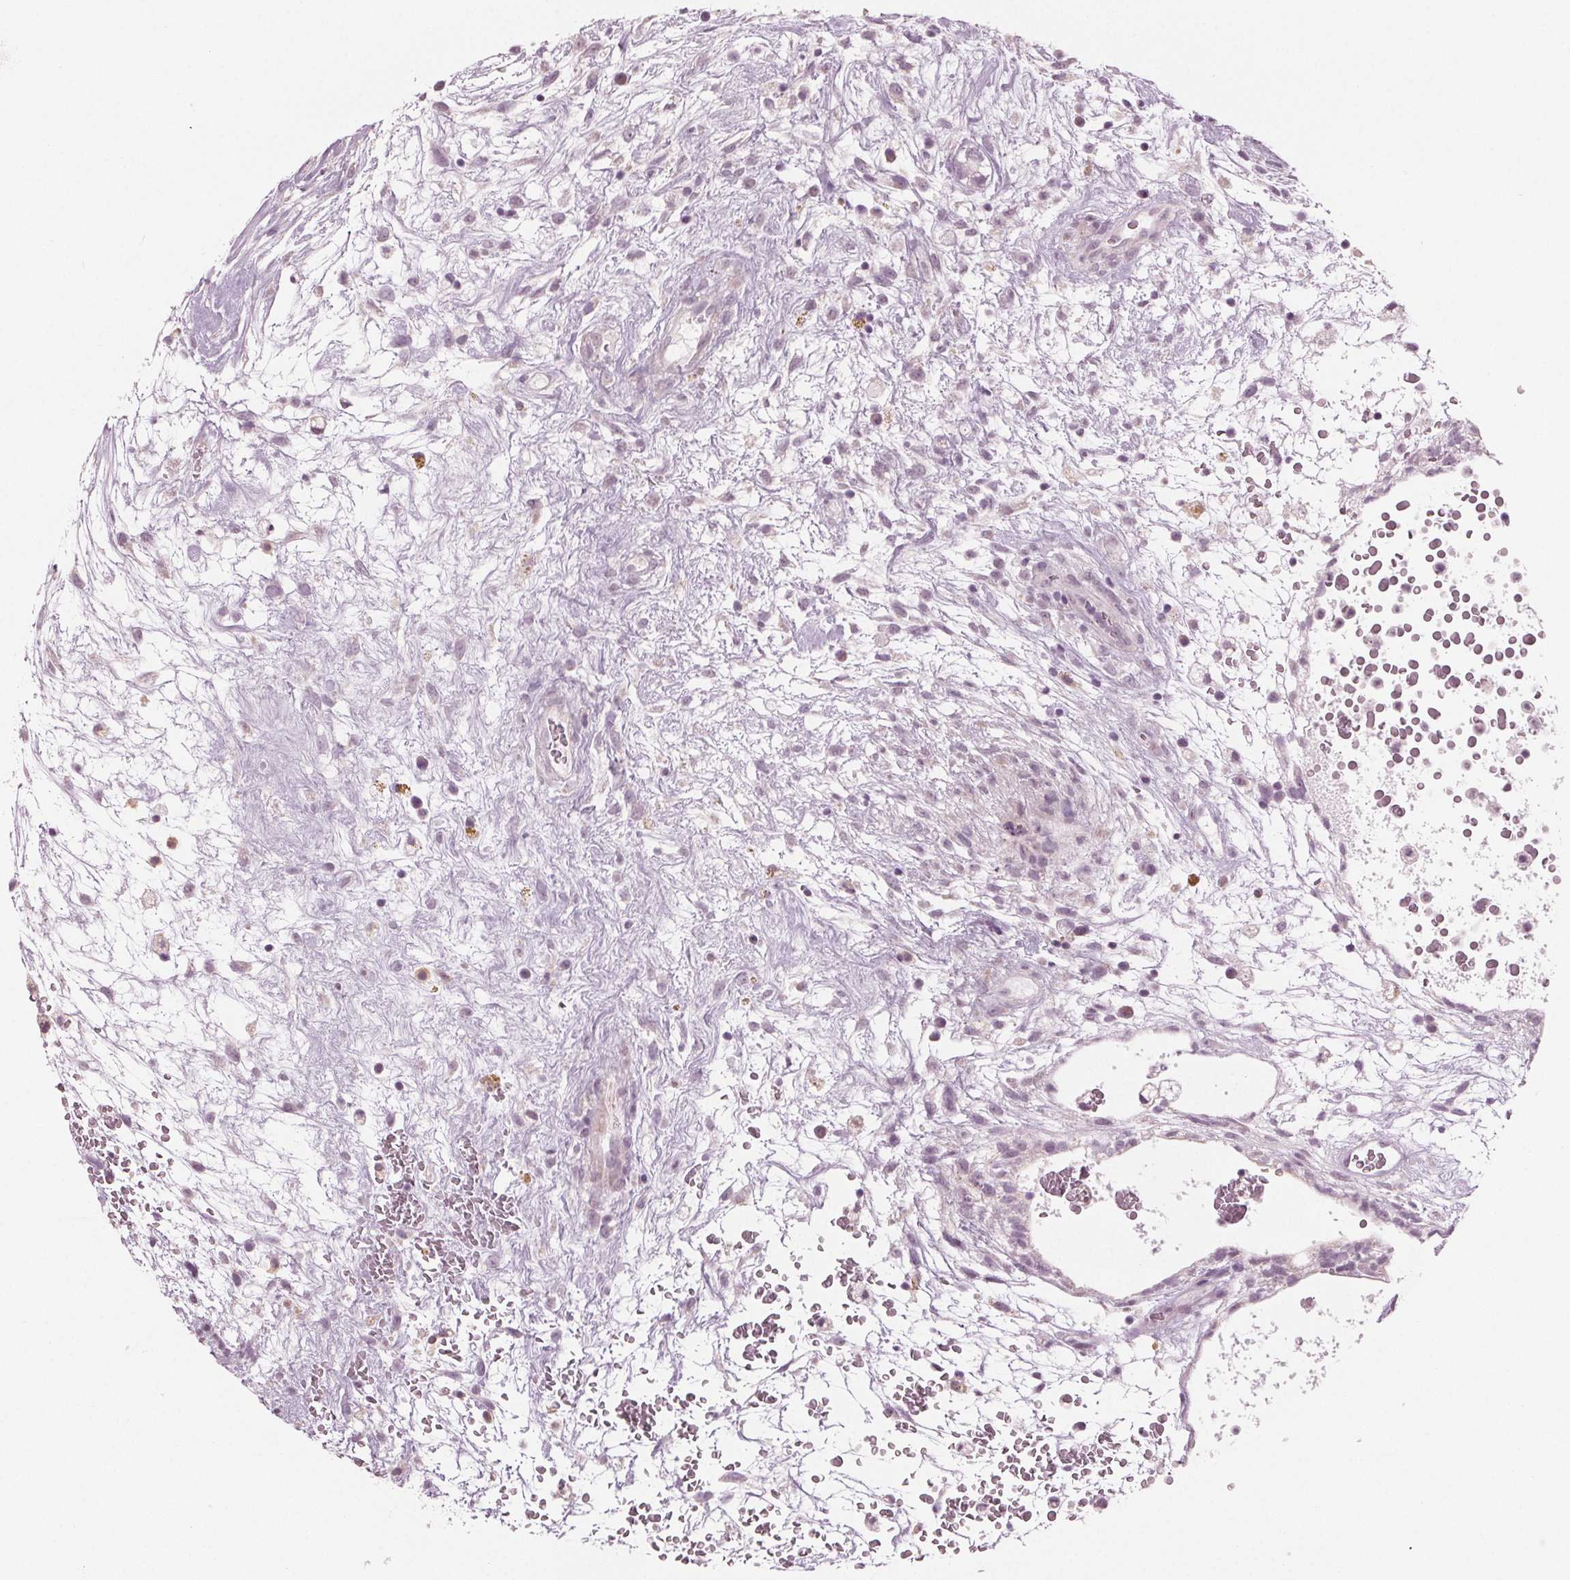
{"staining": {"intensity": "negative", "quantity": "none", "location": "none"}, "tissue": "testis cancer", "cell_type": "Tumor cells", "image_type": "cancer", "snomed": [{"axis": "morphology", "description": "Normal tissue, NOS"}, {"axis": "morphology", "description": "Carcinoma, Embryonal, NOS"}, {"axis": "topography", "description": "Testis"}], "caption": "This is an immunohistochemistry (IHC) photomicrograph of testis cancer (embryonal carcinoma). There is no staining in tumor cells.", "gene": "PRAP1", "patient": {"sex": "male", "age": 32}}